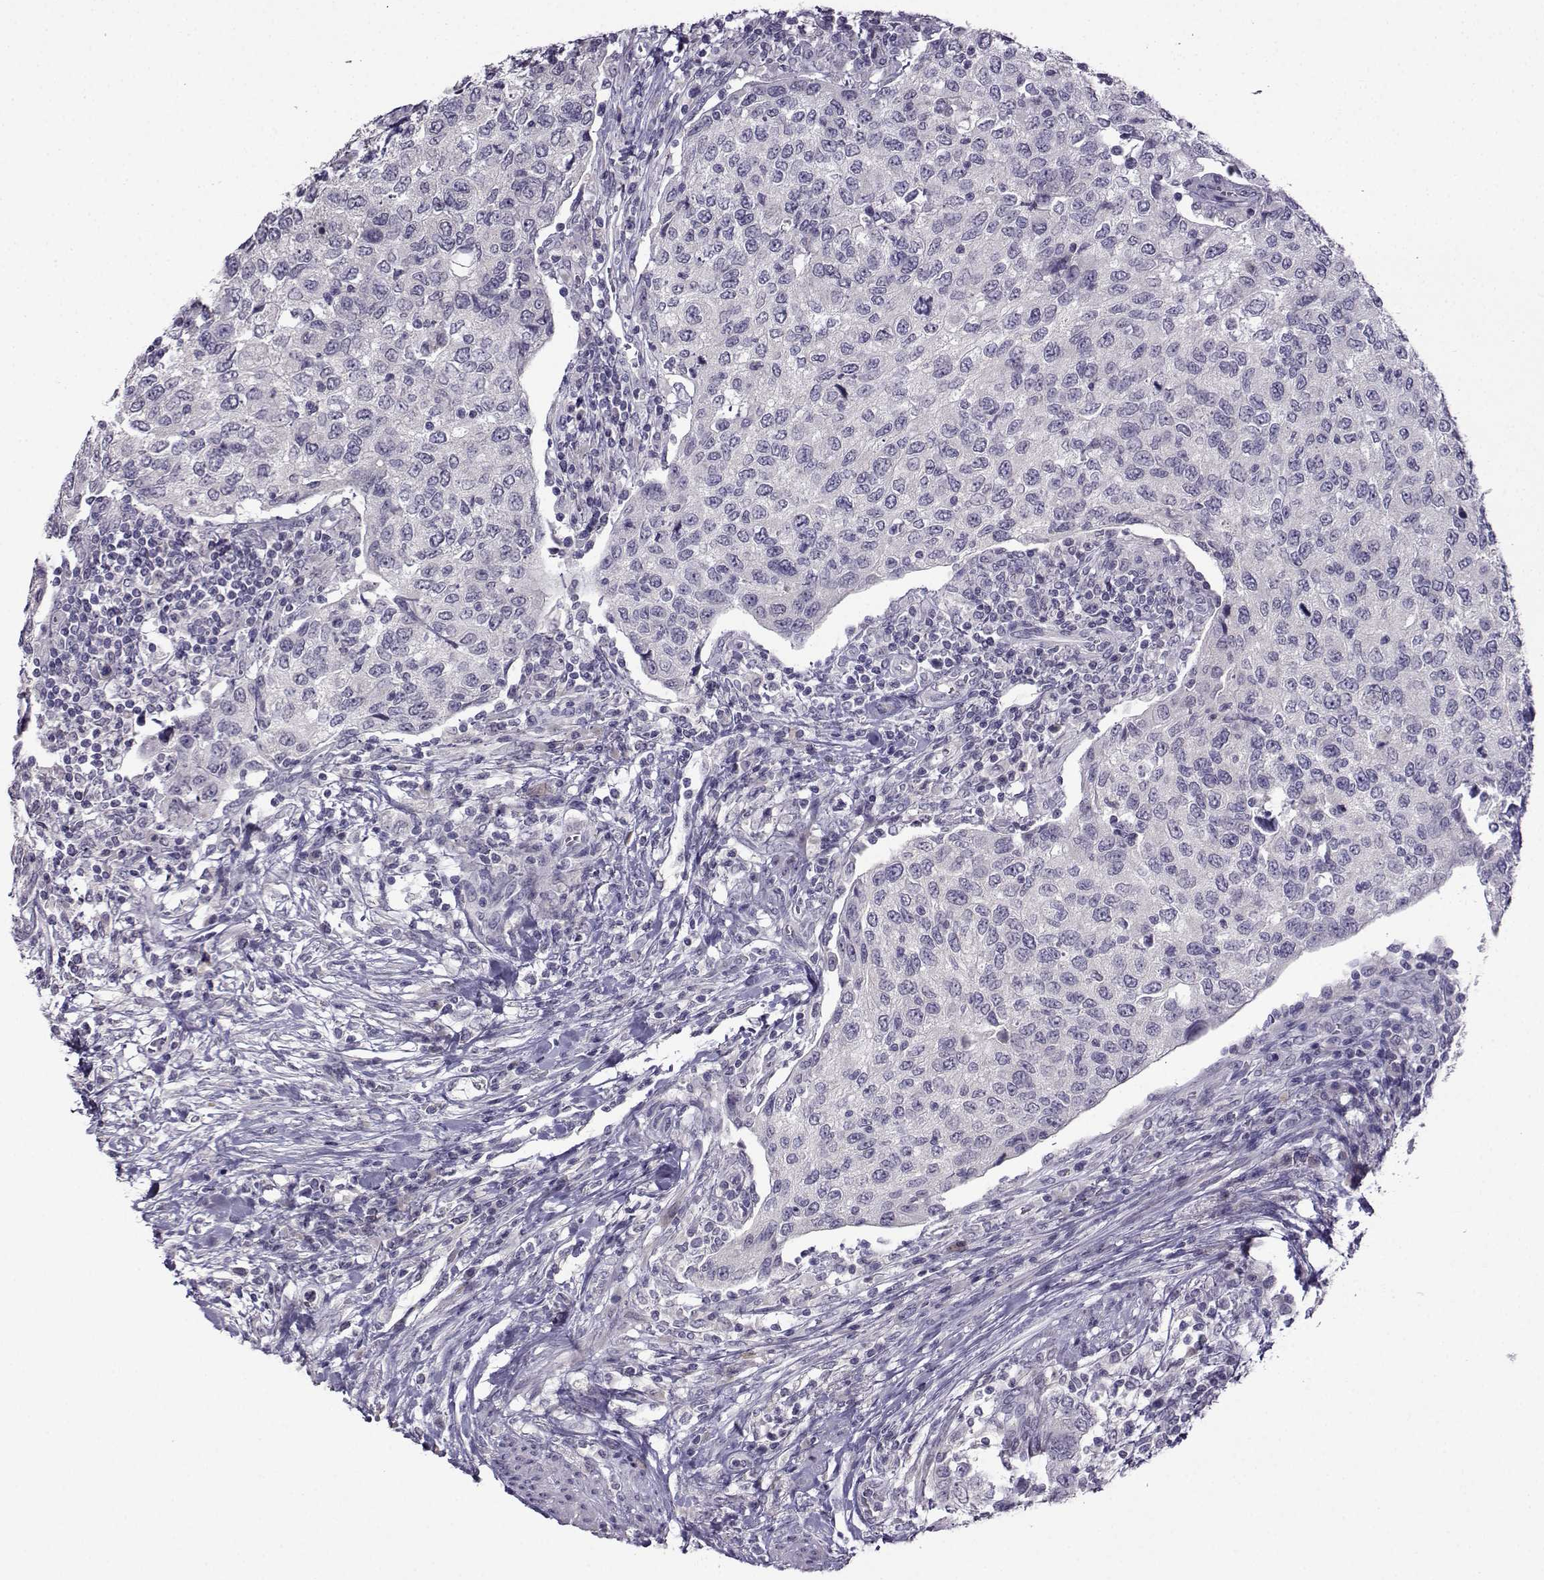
{"staining": {"intensity": "negative", "quantity": "none", "location": "none"}, "tissue": "urothelial cancer", "cell_type": "Tumor cells", "image_type": "cancer", "snomed": [{"axis": "morphology", "description": "Urothelial carcinoma, High grade"}, {"axis": "topography", "description": "Urinary bladder"}], "caption": "Immunohistochemical staining of human high-grade urothelial carcinoma shows no significant staining in tumor cells. (Brightfield microscopy of DAB IHC at high magnification).", "gene": "CRYBB1", "patient": {"sex": "female", "age": 78}}